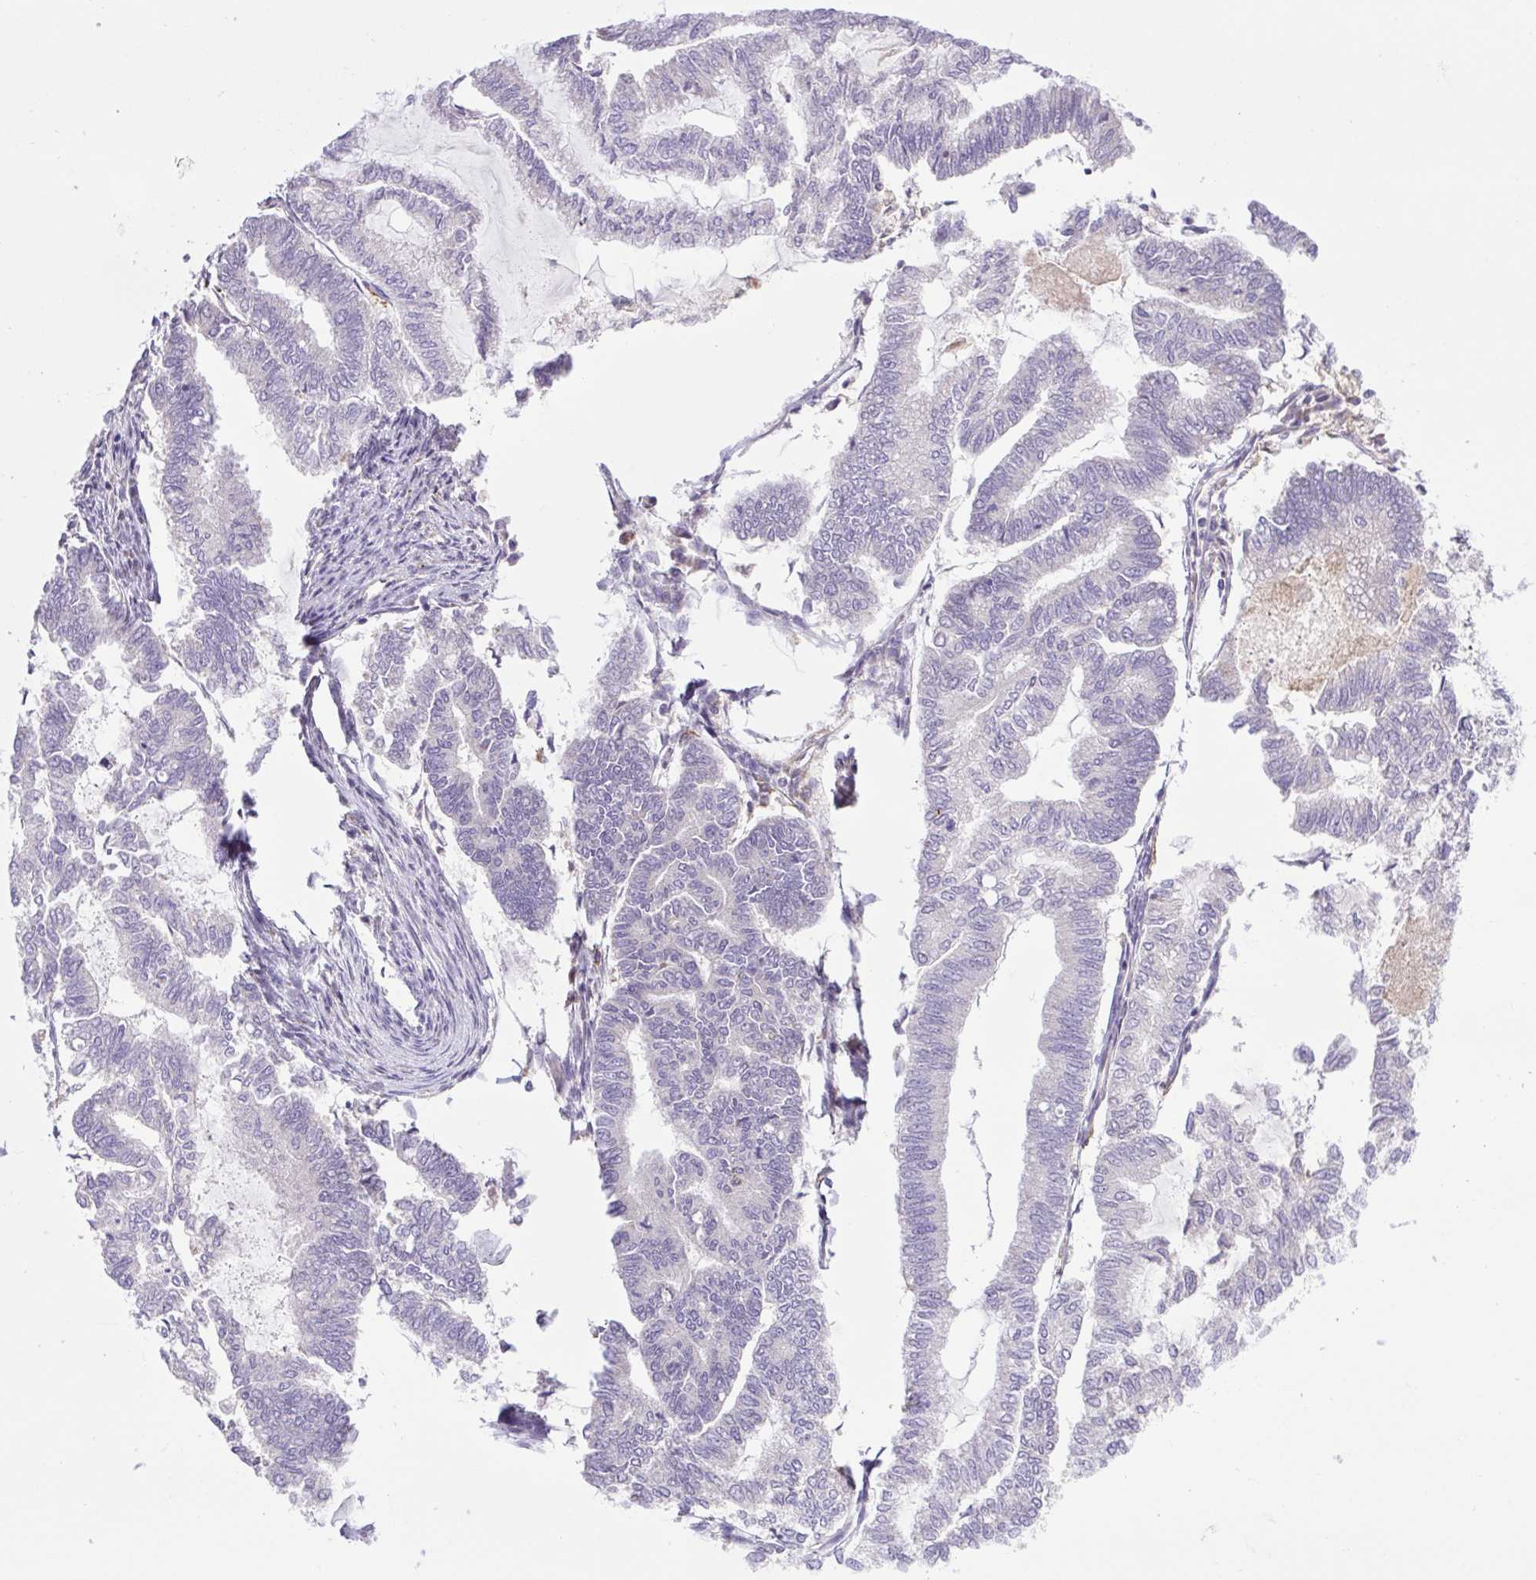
{"staining": {"intensity": "weak", "quantity": "25%-75%", "location": "nuclear"}, "tissue": "endometrial cancer", "cell_type": "Tumor cells", "image_type": "cancer", "snomed": [{"axis": "morphology", "description": "Adenocarcinoma, NOS"}, {"axis": "topography", "description": "Endometrium"}], "caption": "A brown stain labels weak nuclear positivity of a protein in human endometrial adenocarcinoma tumor cells.", "gene": "ERG", "patient": {"sex": "female", "age": 79}}